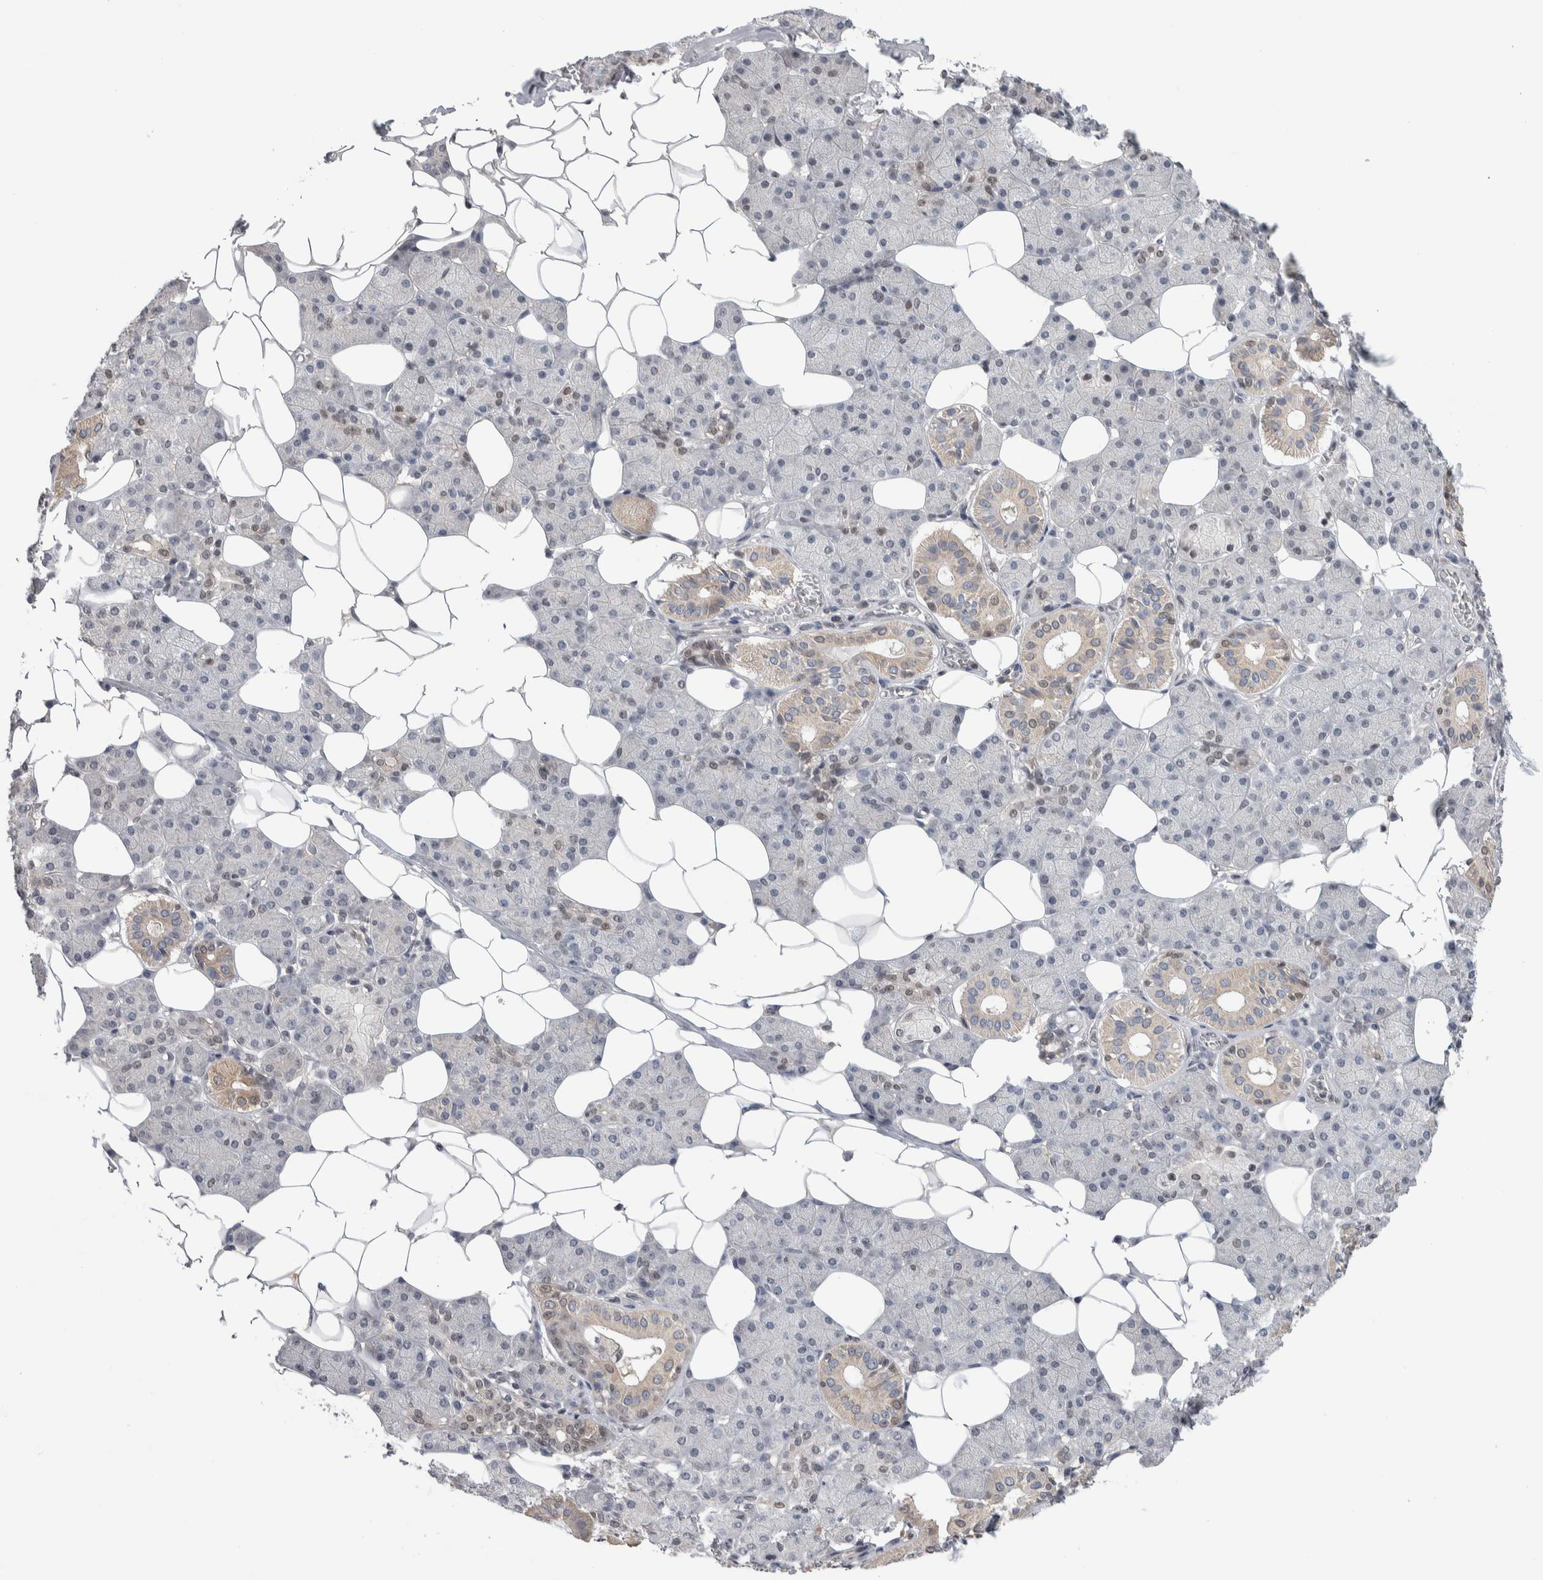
{"staining": {"intensity": "strong", "quantity": "<25%", "location": "cytoplasmic/membranous,nuclear"}, "tissue": "salivary gland", "cell_type": "Glandular cells", "image_type": "normal", "snomed": [{"axis": "morphology", "description": "Normal tissue, NOS"}, {"axis": "topography", "description": "Salivary gland"}], "caption": "Salivary gland stained with immunohistochemistry demonstrates strong cytoplasmic/membranous,nuclear staining in about <25% of glandular cells.", "gene": "TAX1BP1", "patient": {"sex": "female", "age": 33}}